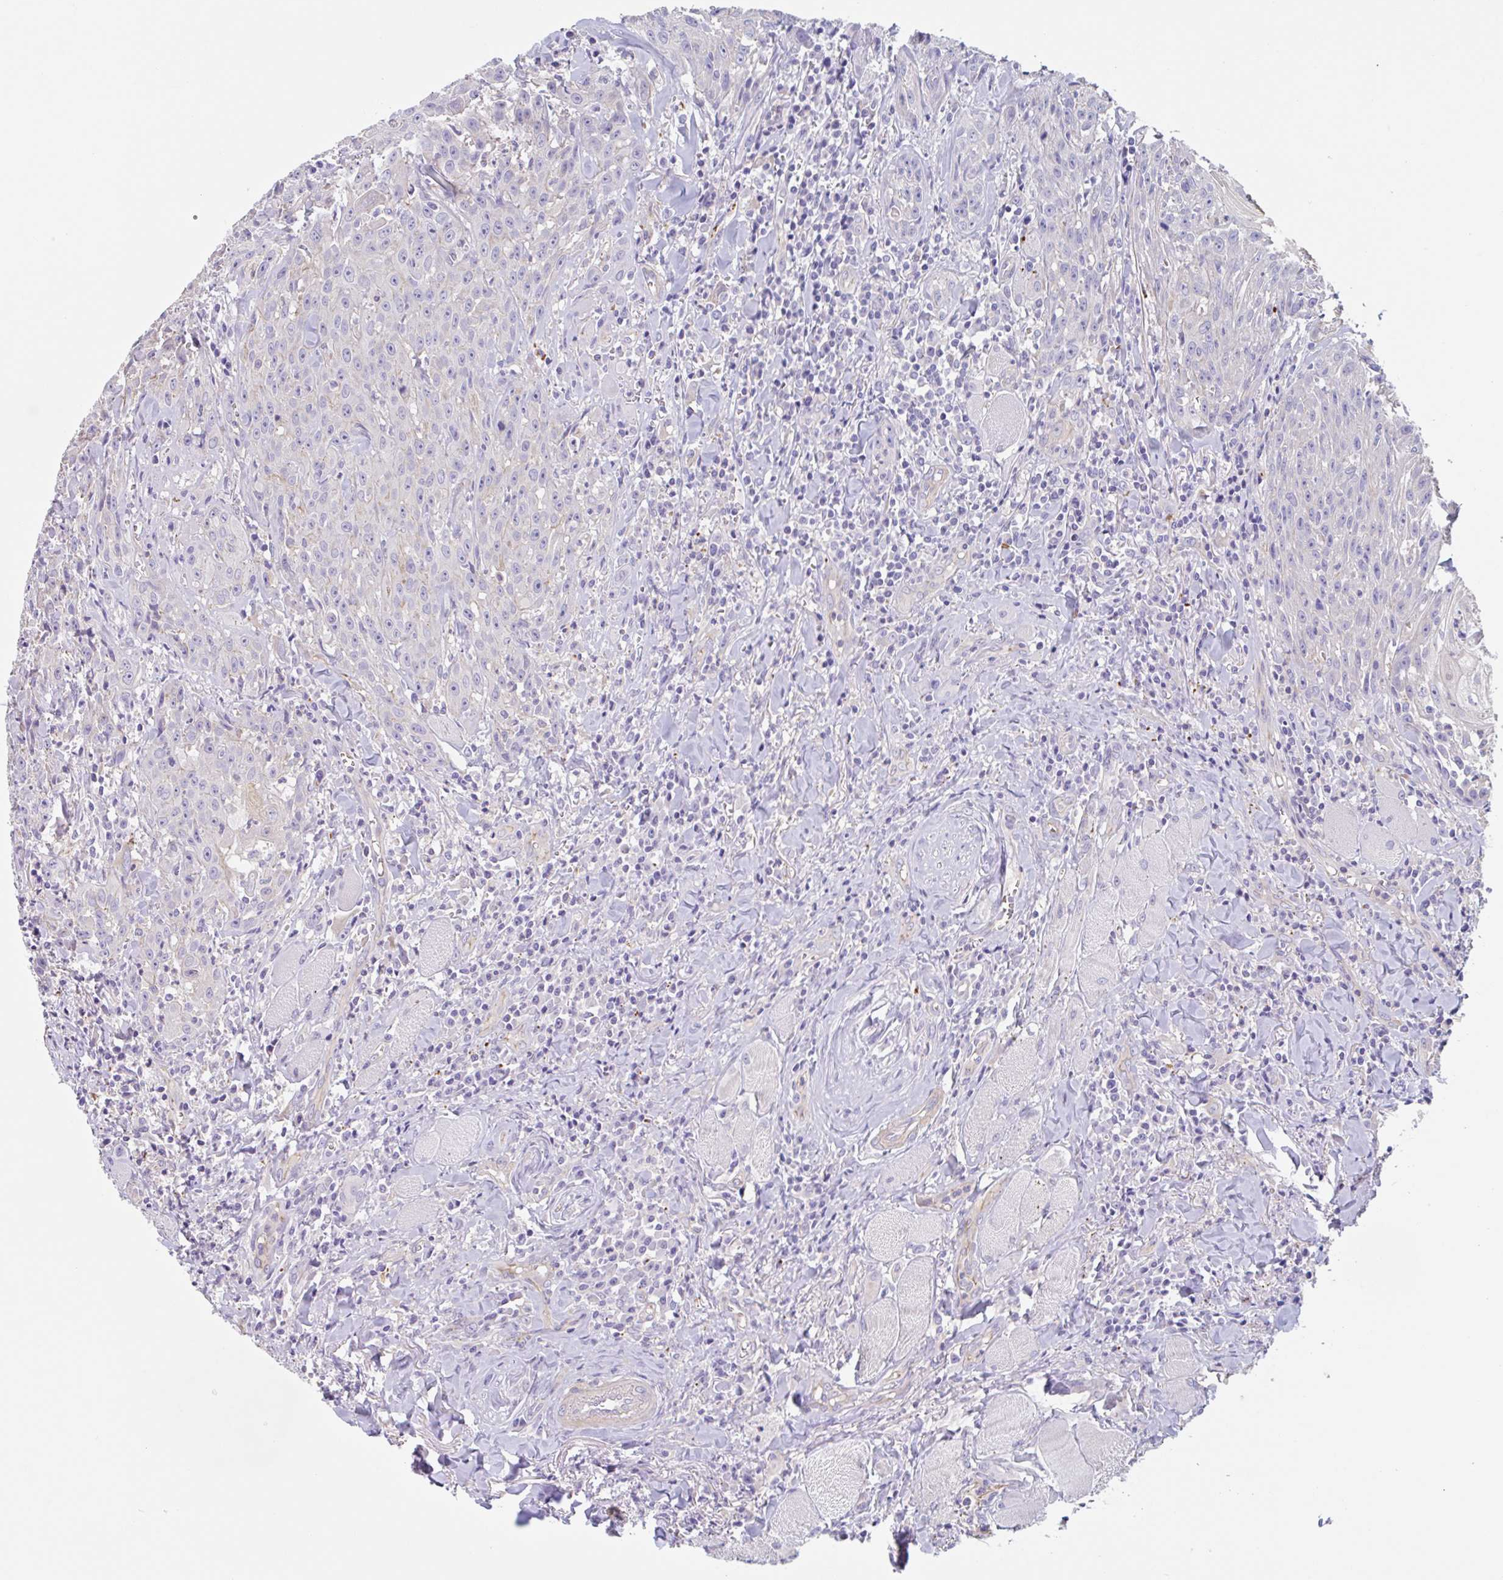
{"staining": {"intensity": "negative", "quantity": "none", "location": "none"}, "tissue": "head and neck cancer", "cell_type": "Tumor cells", "image_type": "cancer", "snomed": [{"axis": "morphology", "description": "Normal tissue, NOS"}, {"axis": "morphology", "description": "Squamous cell carcinoma, NOS"}, {"axis": "topography", "description": "Oral tissue"}, {"axis": "topography", "description": "Head-Neck"}], "caption": "Immunohistochemical staining of squamous cell carcinoma (head and neck) displays no significant staining in tumor cells. (Stains: DAB (3,3'-diaminobenzidine) immunohistochemistry (IHC) with hematoxylin counter stain, Microscopy: brightfield microscopy at high magnification).", "gene": "LENG9", "patient": {"sex": "female", "age": 70}}